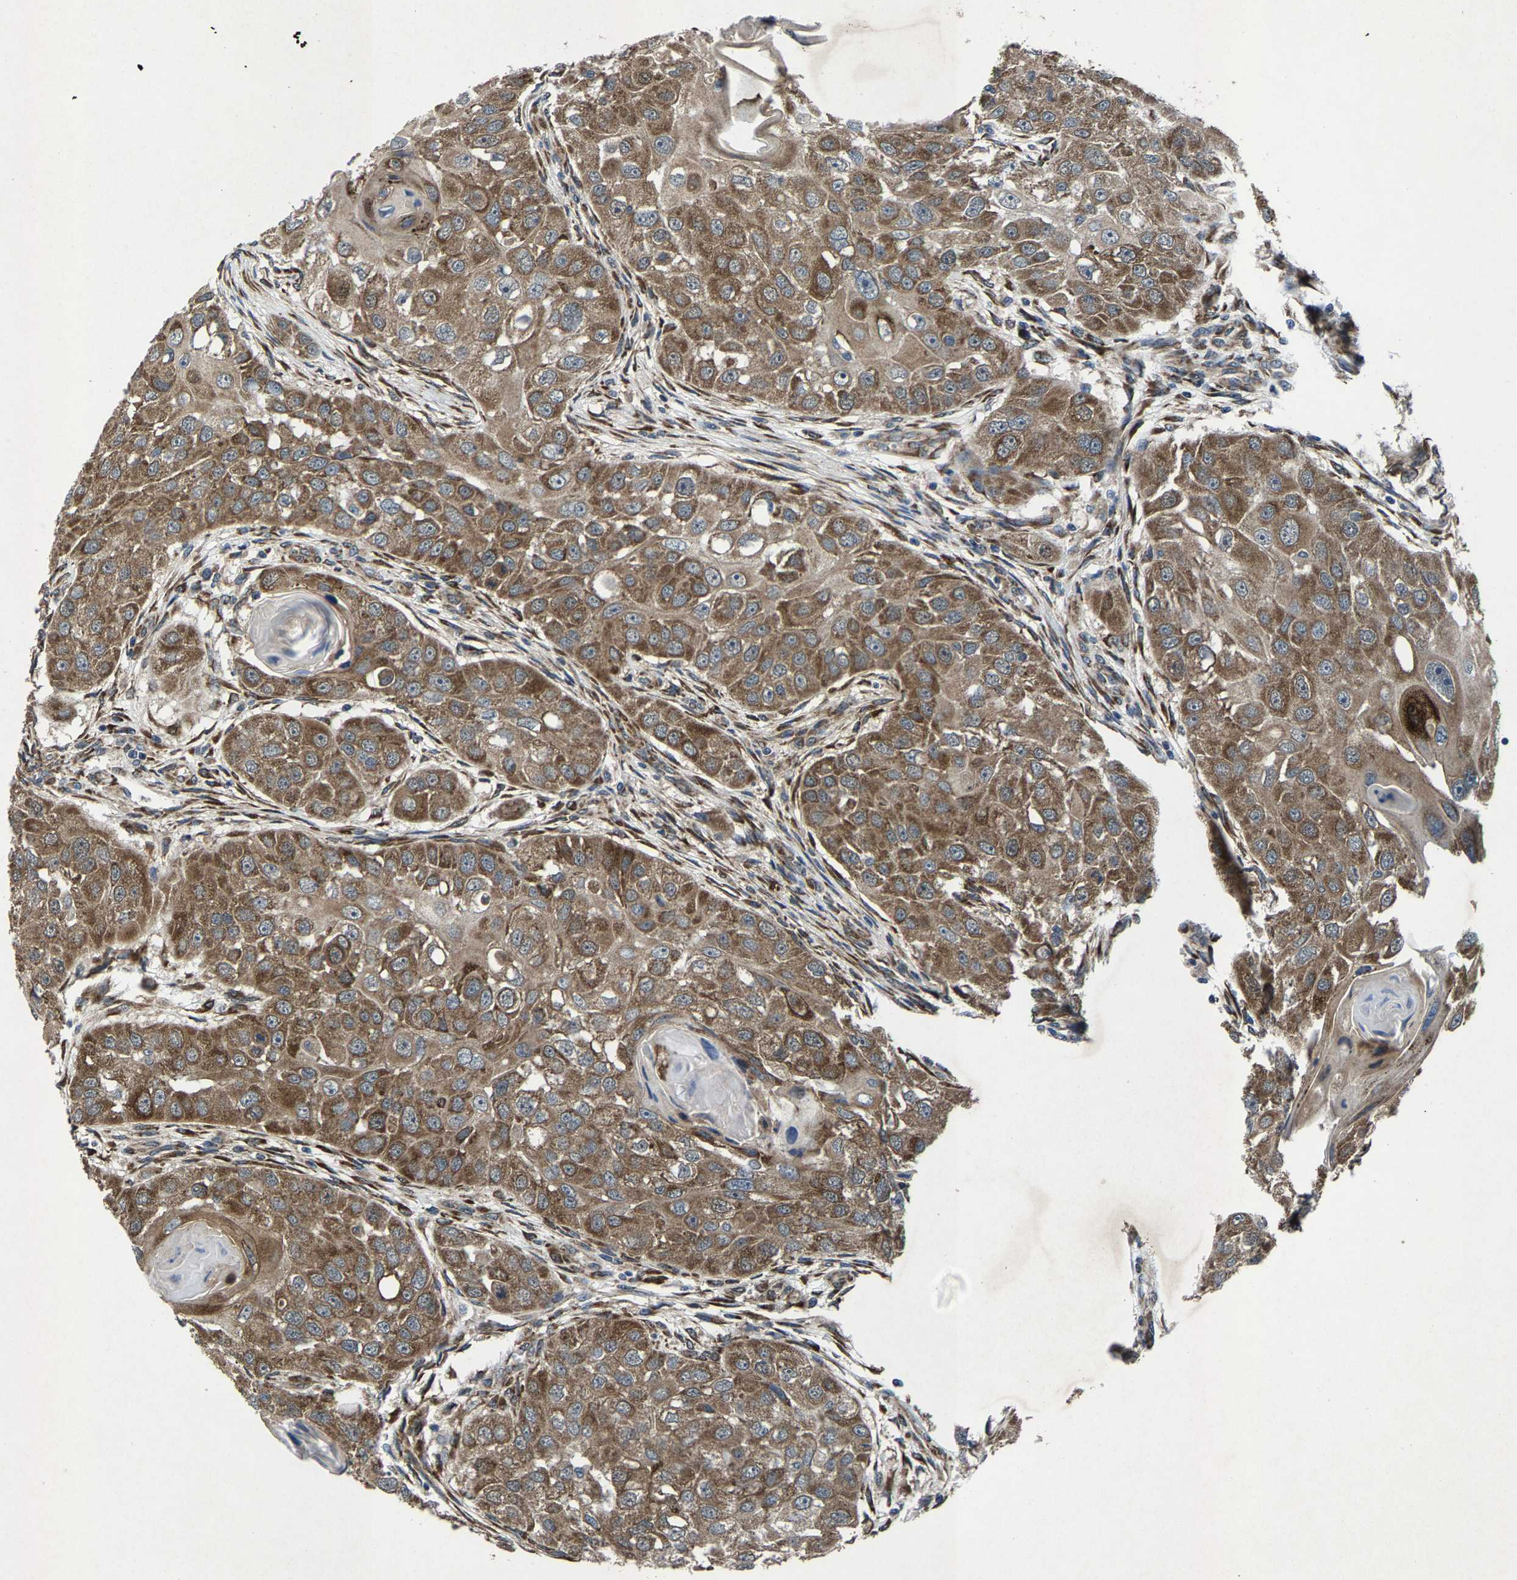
{"staining": {"intensity": "moderate", "quantity": ">75%", "location": "cytoplasmic/membranous"}, "tissue": "head and neck cancer", "cell_type": "Tumor cells", "image_type": "cancer", "snomed": [{"axis": "morphology", "description": "Normal tissue, NOS"}, {"axis": "morphology", "description": "Squamous cell carcinoma, NOS"}, {"axis": "topography", "description": "Skeletal muscle"}, {"axis": "topography", "description": "Head-Neck"}], "caption": "Head and neck cancer stained with DAB immunohistochemistry (IHC) displays medium levels of moderate cytoplasmic/membranous expression in about >75% of tumor cells.", "gene": "PDP1", "patient": {"sex": "male", "age": 51}}